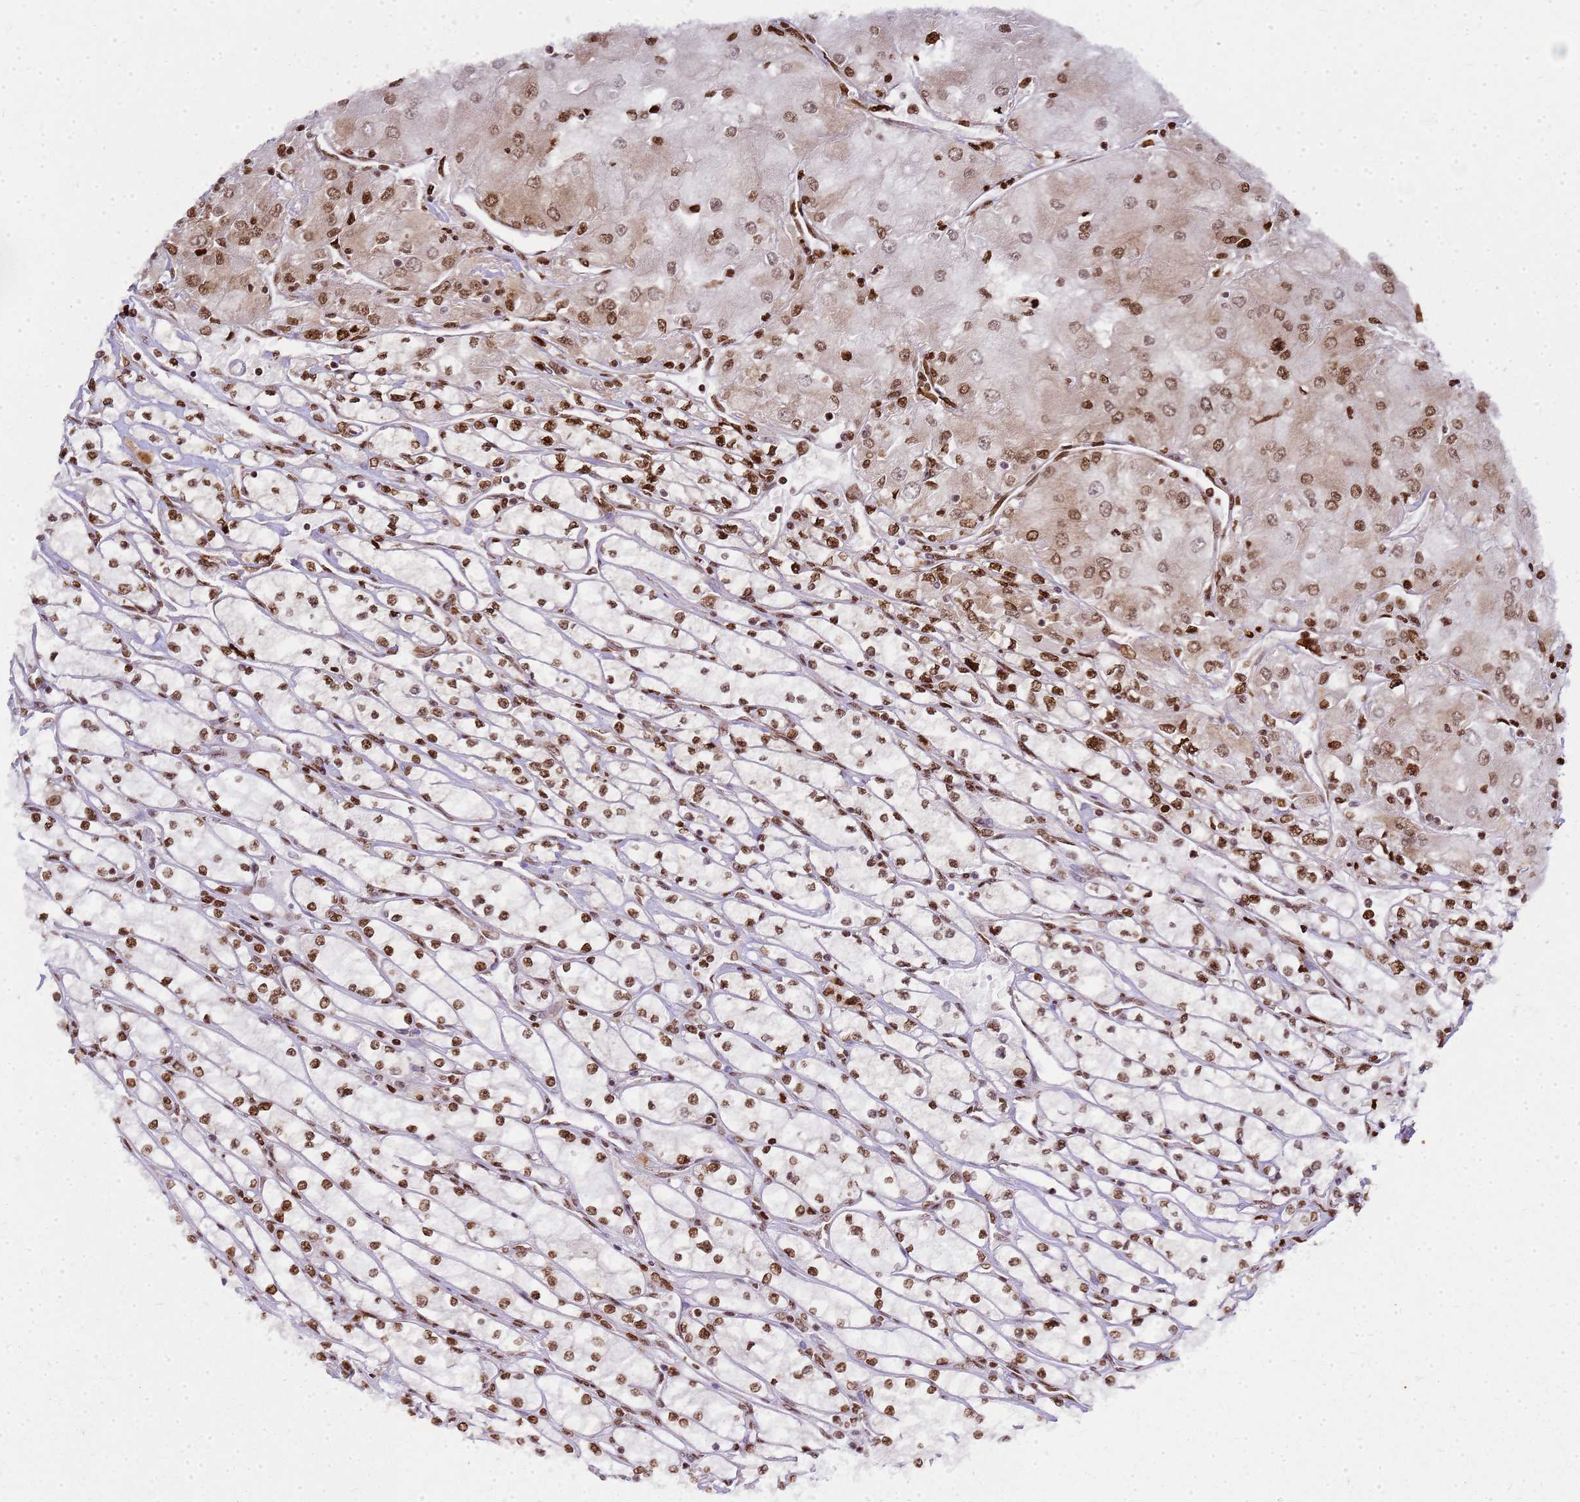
{"staining": {"intensity": "moderate", "quantity": ">75%", "location": "nuclear"}, "tissue": "renal cancer", "cell_type": "Tumor cells", "image_type": "cancer", "snomed": [{"axis": "morphology", "description": "Adenocarcinoma, NOS"}, {"axis": "topography", "description": "Kidney"}], "caption": "The histopathology image shows a brown stain indicating the presence of a protein in the nuclear of tumor cells in renal adenocarcinoma.", "gene": "APEX1", "patient": {"sex": "male", "age": 80}}